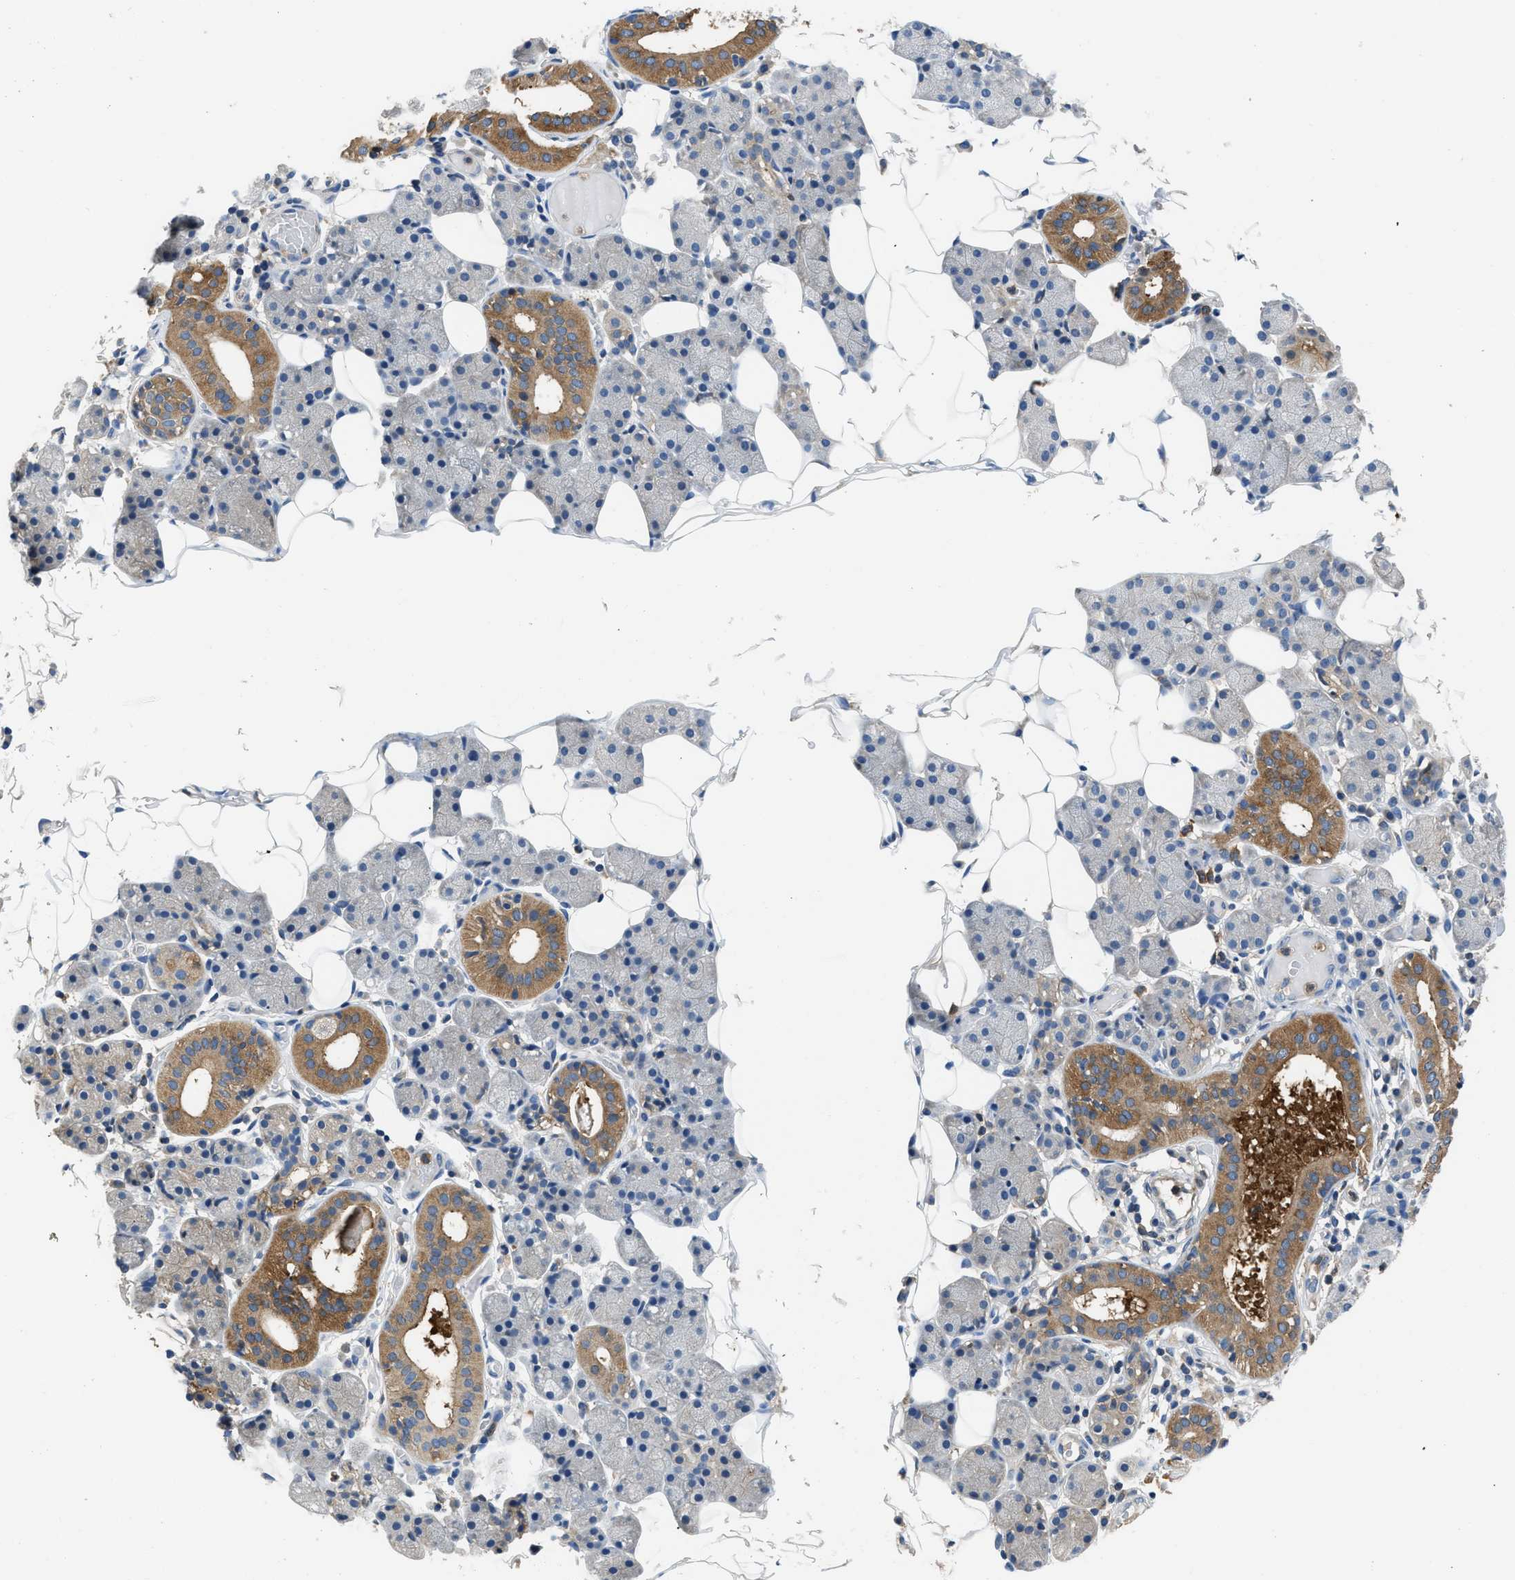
{"staining": {"intensity": "moderate", "quantity": "<25%", "location": "cytoplasmic/membranous"}, "tissue": "salivary gland", "cell_type": "Glandular cells", "image_type": "normal", "snomed": [{"axis": "morphology", "description": "Normal tissue, NOS"}, {"axis": "topography", "description": "Salivary gland"}], "caption": "Protein staining of normal salivary gland shows moderate cytoplasmic/membranous expression in about <25% of glandular cells.", "gene": "PKM", "patient": {"sex": "female", "age": 33}}